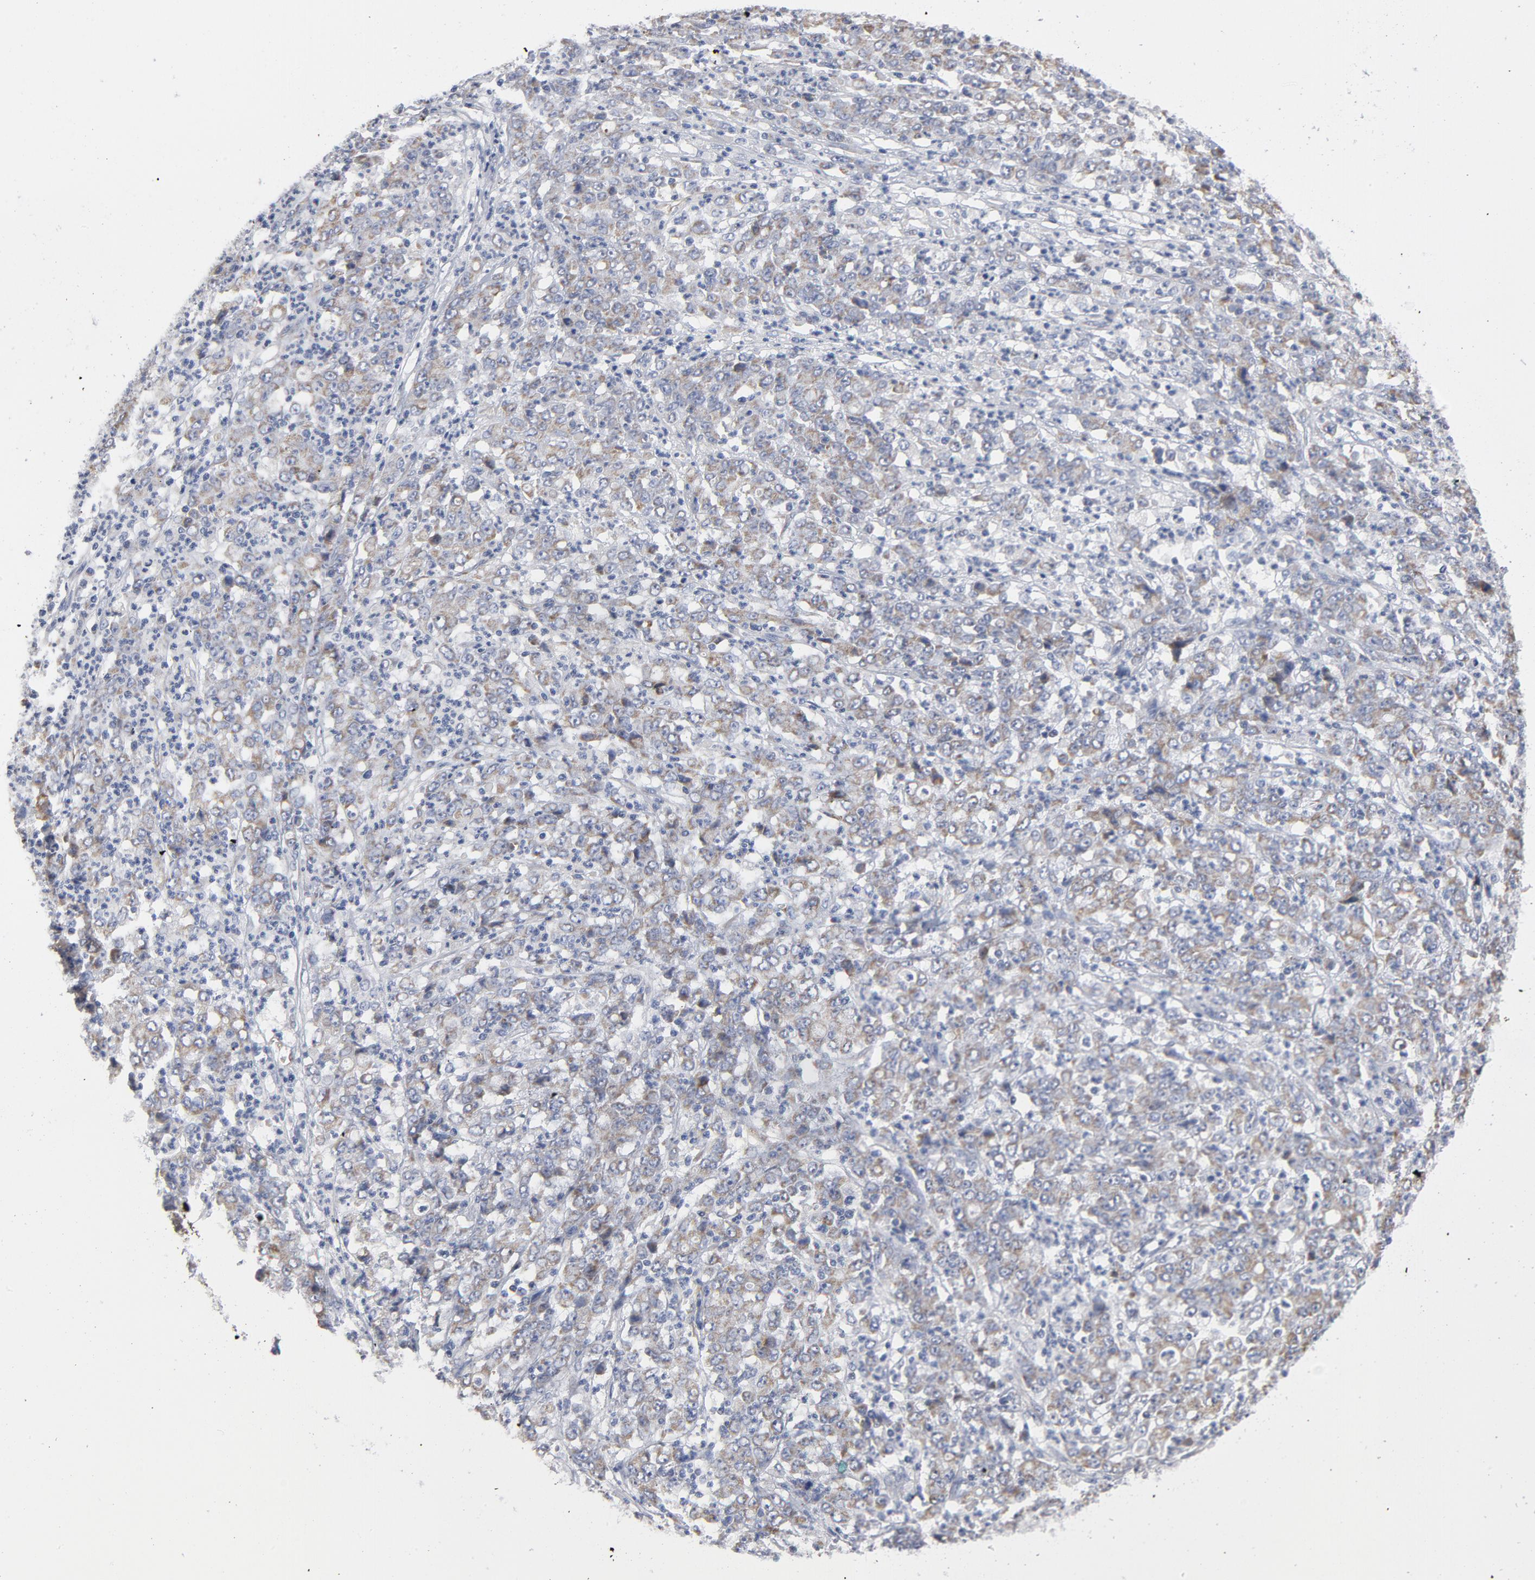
{"staining": {"intensity": "weak", "quantity": ">75%", "location": "cytoplasmic/membranous"}, "tissue": "stomach cancer", "cell_type": "Tumor cells", "image_type": "cancer", "snomed": [{"axis": "morphology", "description": "Adenocarcinoma, NOS"}, {"axis": "topography", "description": "Stomach, lower"}], "caption": "Immunohistochemical staining of stomach cancer (adenocarcinoma) reveals weak cytoplasmic/membranous protein expression in approximately >75% of tumor cells.", "gene": "OXA1L", "patient": {"sex": "female", "age": 71}}